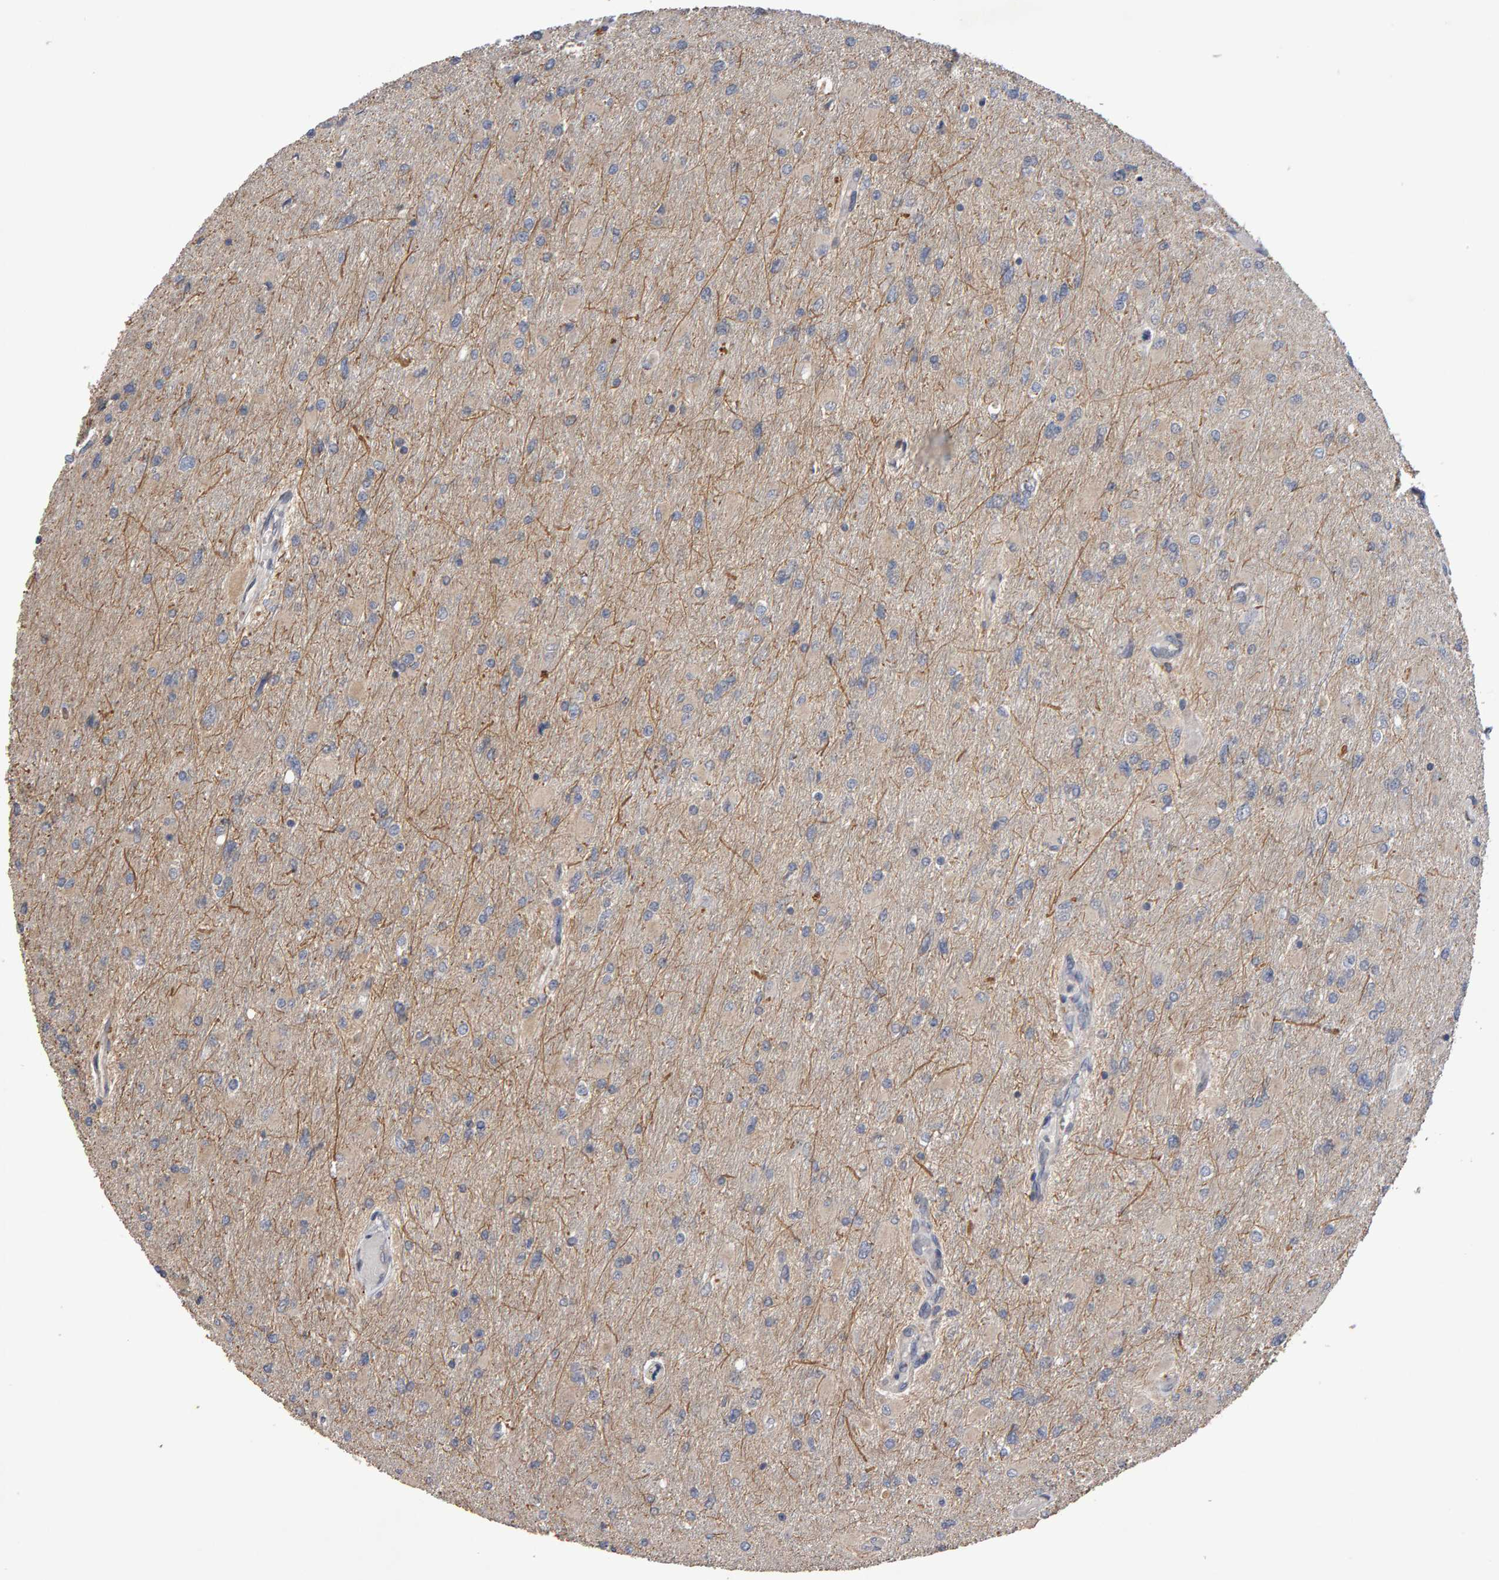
{"staining": {"intensity": "negative", "quantity": "none", "location": "none"}, "tissue": "glioma", "cell_type": "Tumor cells", "image_type": "cancer", "snomed": [{"axis": "morphology", "description": "Glioma, malignant, High grade"}, {"axis": "topography", "description": "Cerebral cortex"}], "caption": "Tumor cells show no significant protein positivity in glioma.", "gene": "COASY", "patient": {"sex": "female", "age": 36}}